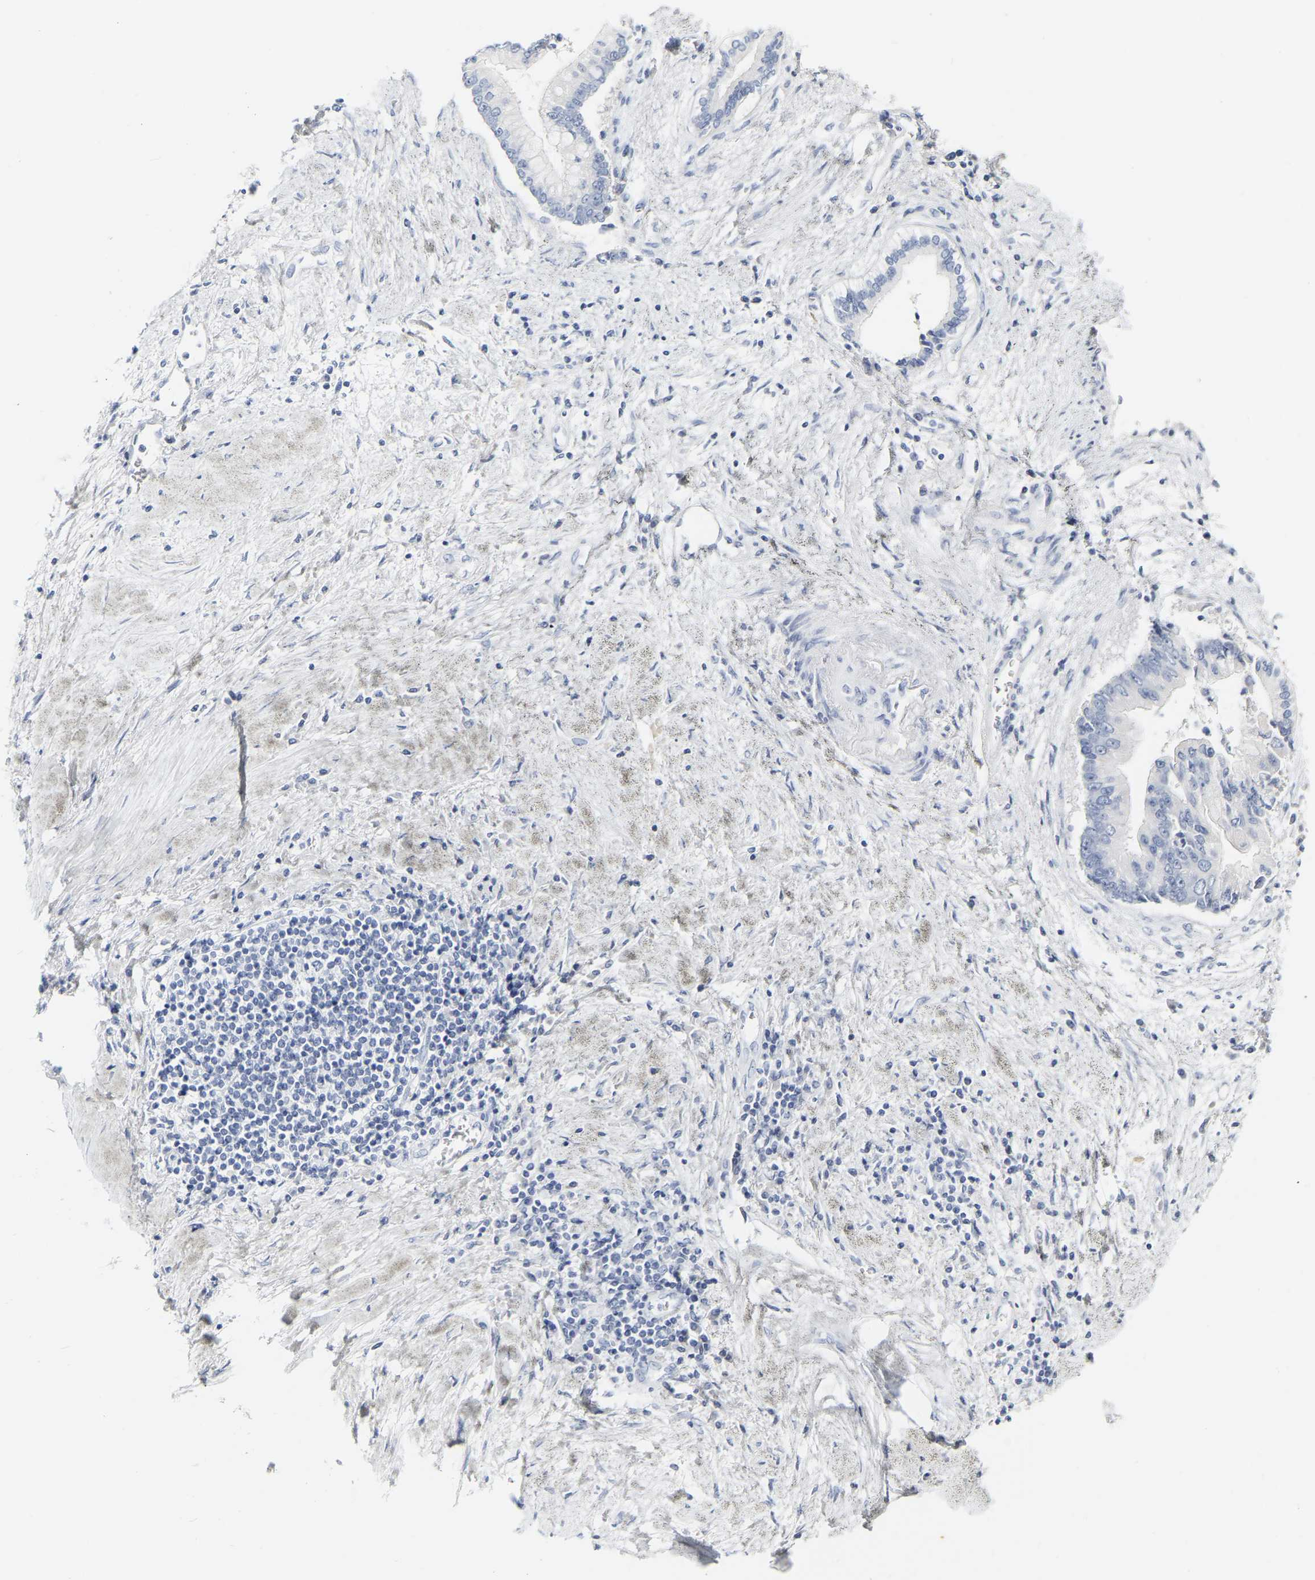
{"staining": {"intensity": "negative", "quantity": "none", "location": "none"}, "tissue": "liver cancer", "cell_type": "Tumor cells", "image_type": "cancer", "snomed": [{"axis": "morphology", "description": "Cholangiocarcinoma"}, {"axis": "topography", "description": "Liver"}], "caption": "This is an IHC histopathology image of human liver cancer (cholangiocarcinoma). There is no staining in tumor cells.", "gene": "GNAS", "patient": {"sex": "male", "age": 50}}